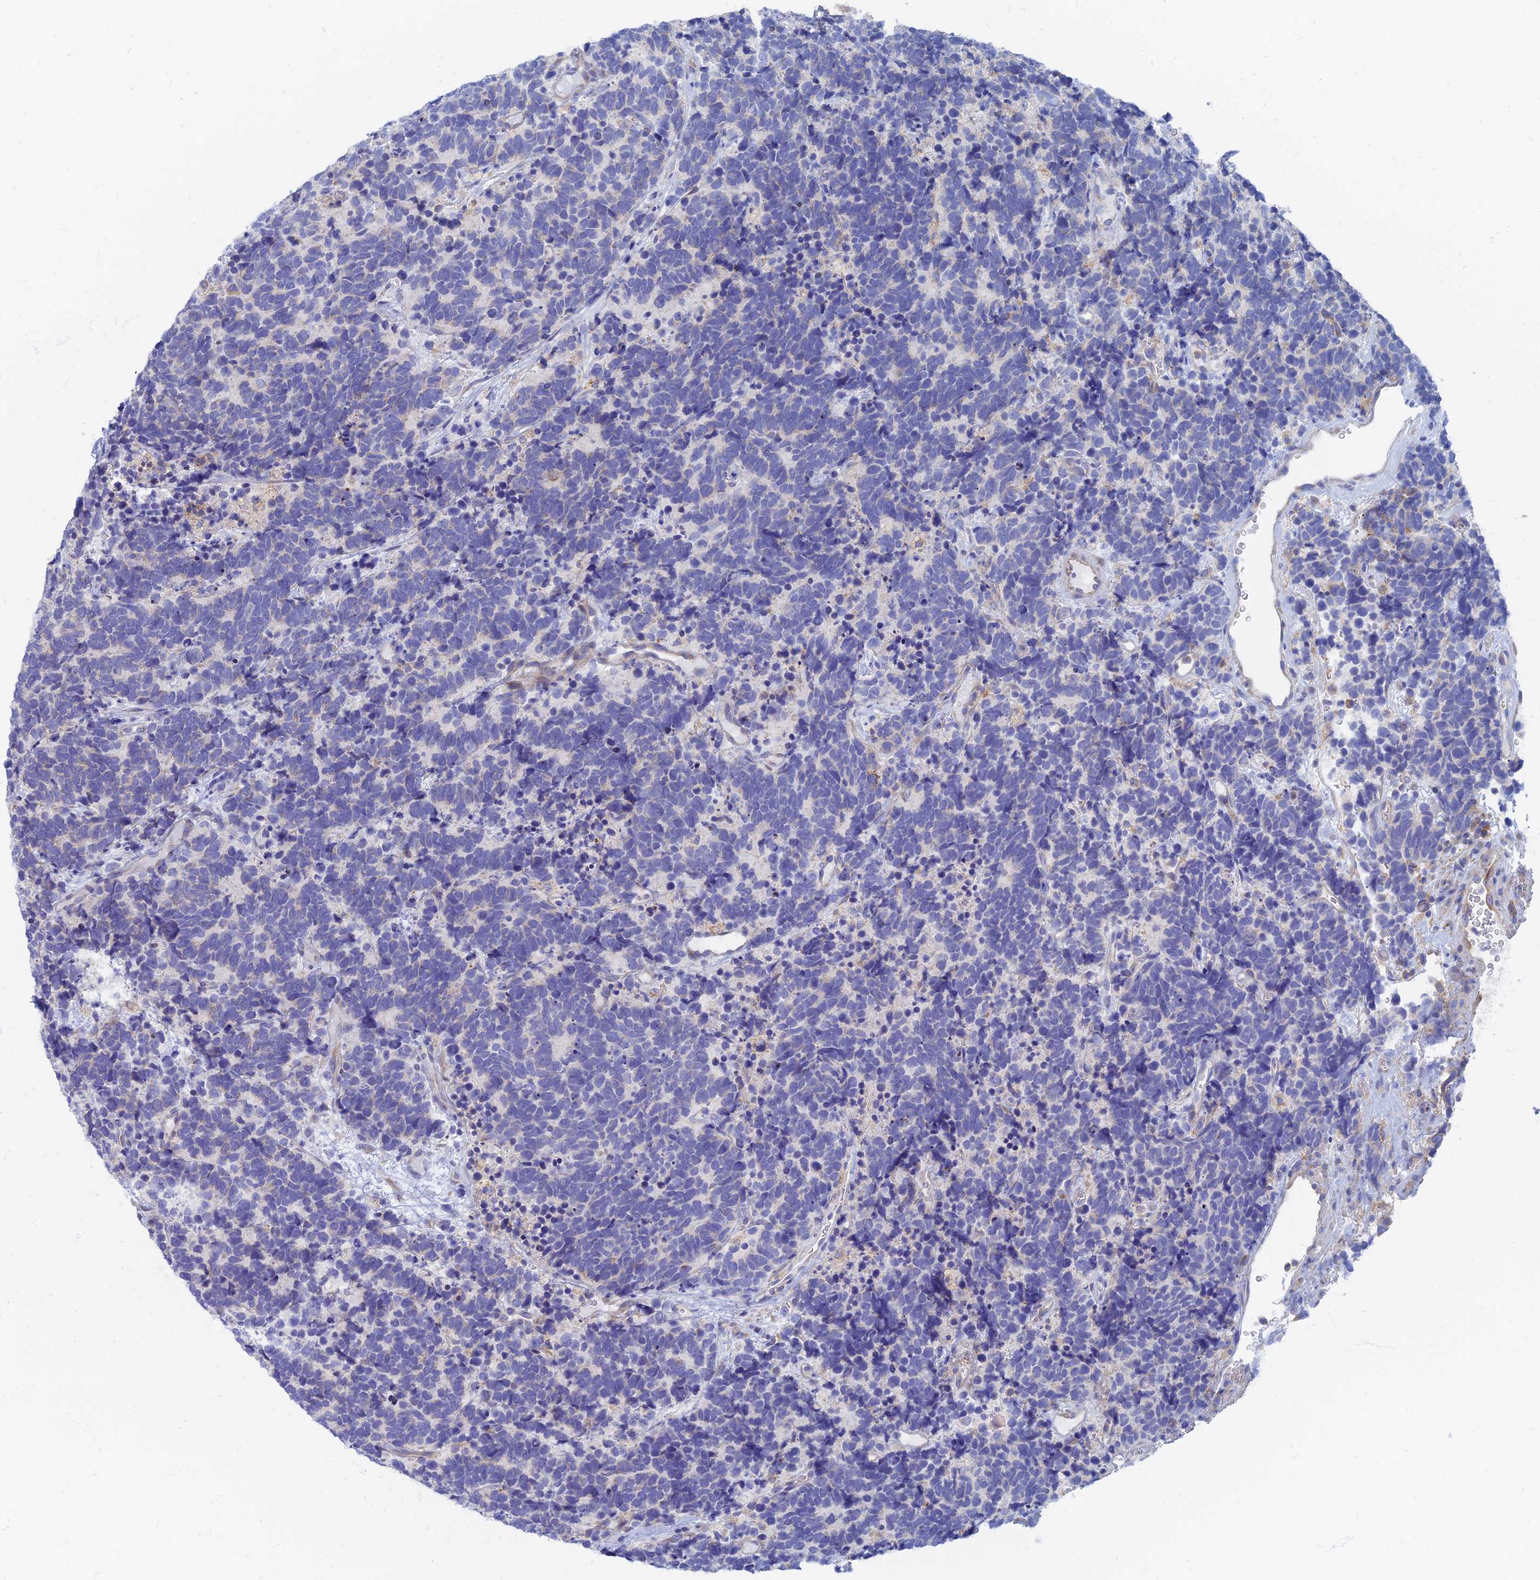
{"staining": {"intensity": "negative", "quantity": "none", "location": "none"}, "tissue": "carcinoid", "cell_type": "Tumor cells", "image_type": "cancer", "snomed": [{"axis": "morphology", "description": "Carcinoma, NOS"}, {"axis": "morphology", "description": "Carcinoid, malignant, NOS"}, {"axis": "topography", "description": "Urinary bladder"}], "caption": "An immunohistochemistry (IHC) micrograph of carcinoma is shown. There is no staining in tumor cells of carcinoma.", "gene": "TMEM44", "patient": {"sex": "male", "age": 57}}